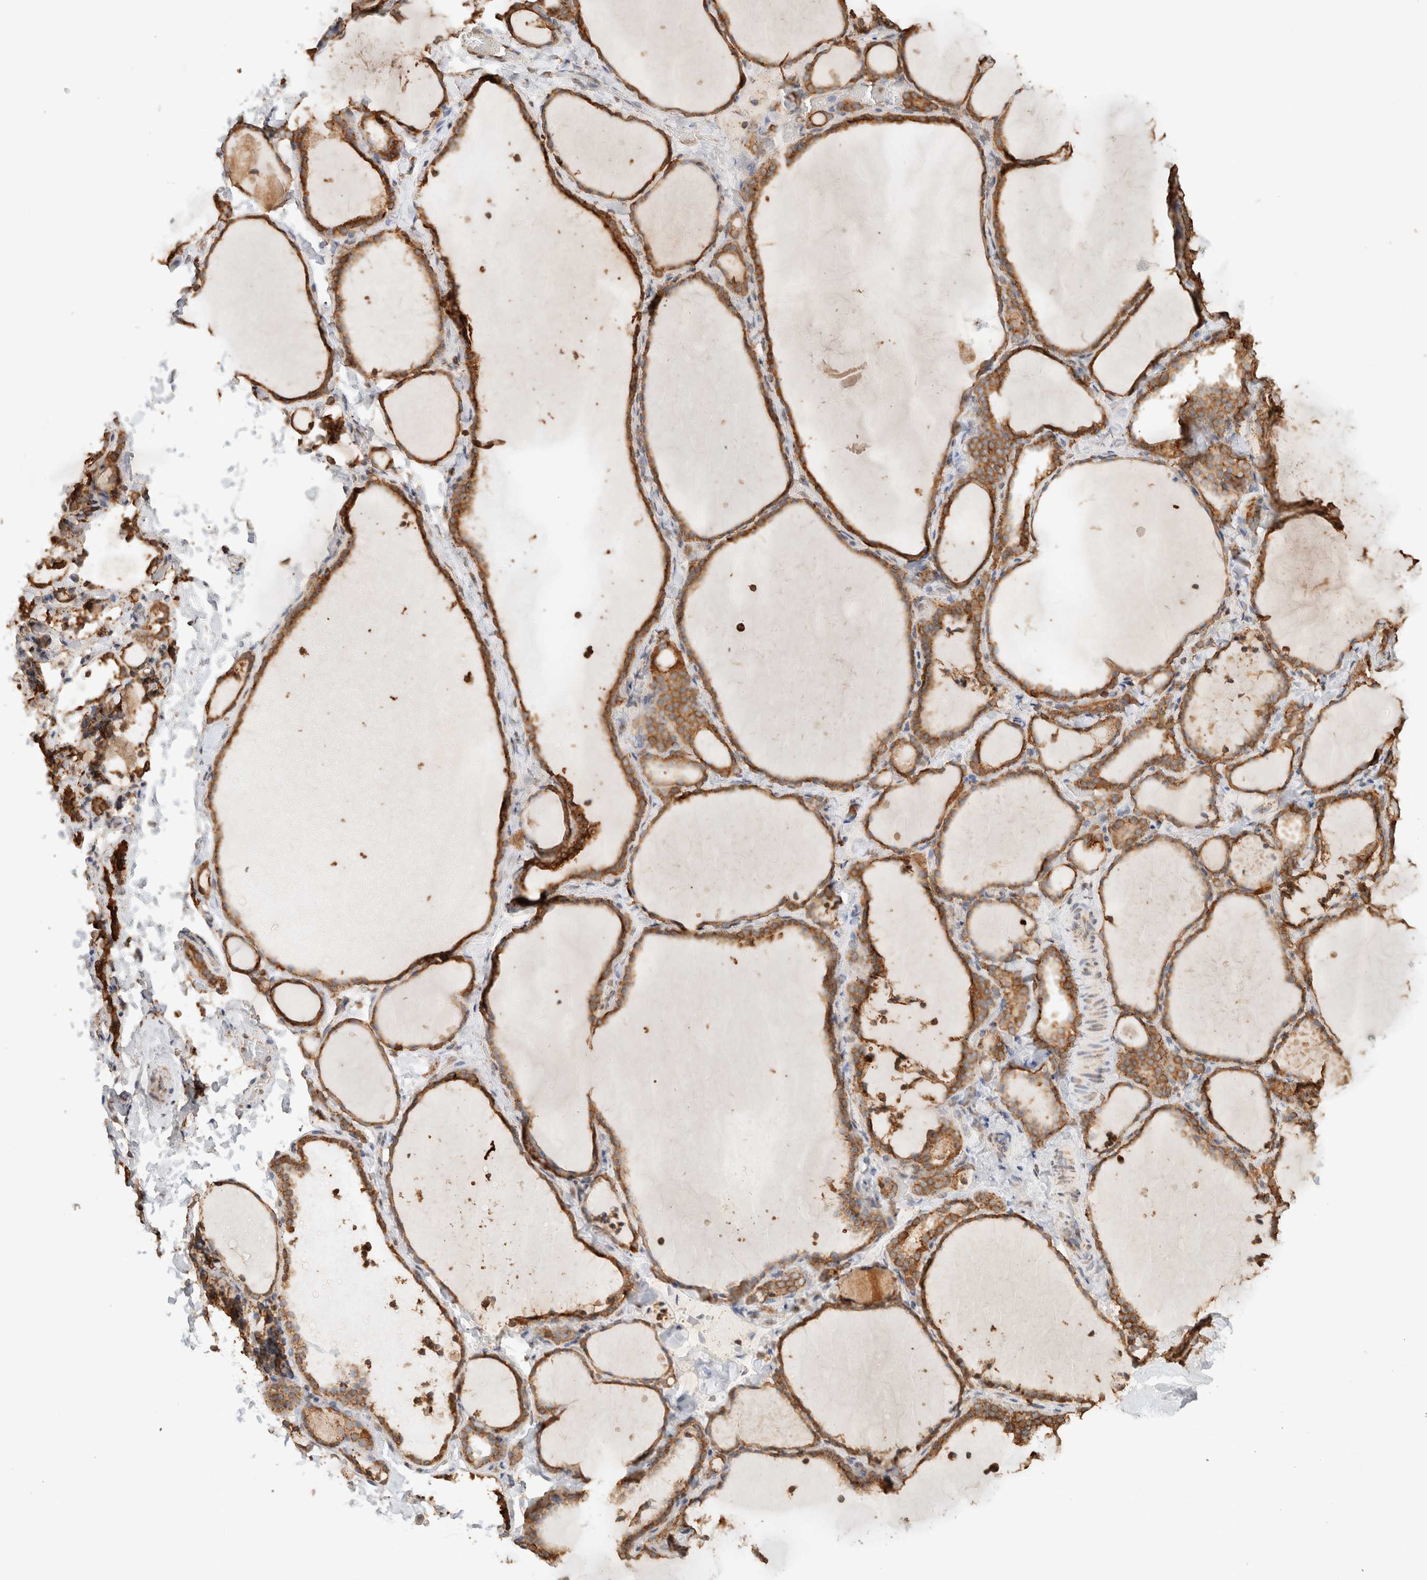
{"staining": {"intensity": "moderate", "quantity": ">75%", "location": "cytoplasmic/membranous"}, "tissue": "thyroid gland", "cell_type": "Glandular cells", "image_type": "normal", "snomed": [{"axis": "morphology", "description": "Normal tissue, NOS"}, {"axis": "topography", "description": "Thyroid gland"}], "caption": "Immunohistochemical staining of benign thyroid gland shows >75% levels of moderate cytoplasmic/membranous protein positivity in approximately >75% of glandular cells. (Stains: DAB in brown, nuclei in blue, Microscopy: brightfield microscopy at high magnification).", "gene": "SDC2", "patient": {"sex": "female", "age": 22}}